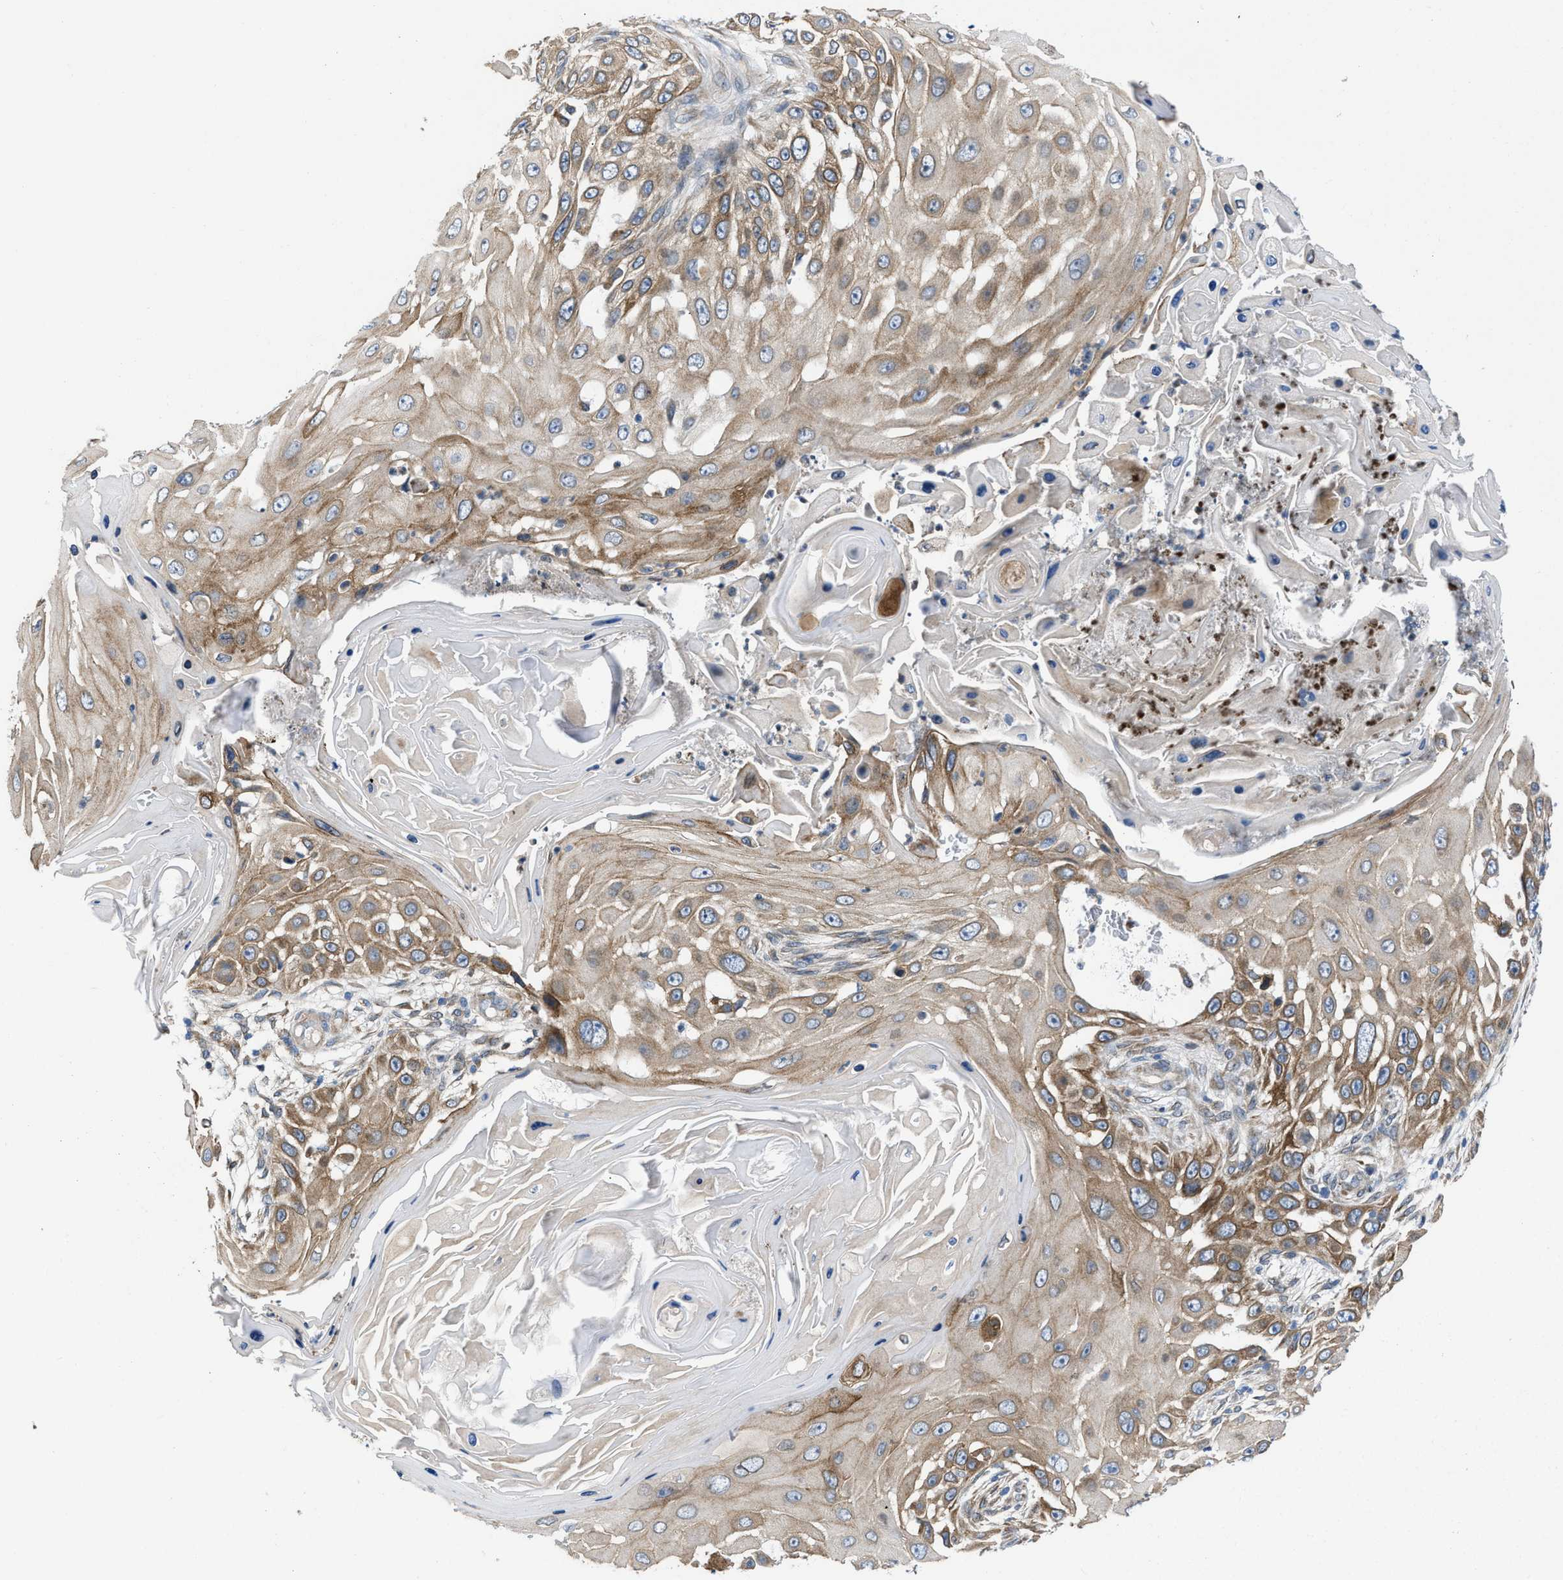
{"staining": {"intensity": "moderate", "quantity": ">75%", "location": "cytoplasmic/membranous"}, "tissue": "skin cancer", "cell_type": "Tumor cells", "image_type": "cancer", "snomed": [{"axis": "morphology", "description": "Squamous cell carcinoma, NOS"}, {"axis": "topography", "description": "Skin"}], "caption": "This photomicrograph demonstrates immunohistochemistry (IHC) staining of human squamous cell carcinoma (skin), with medium moderate cytoplasmic/membranous positivity in approximately >75% of tumor cells.", "gene": "ERLIN2", "patient": {"sex": "female", "age": 44}}